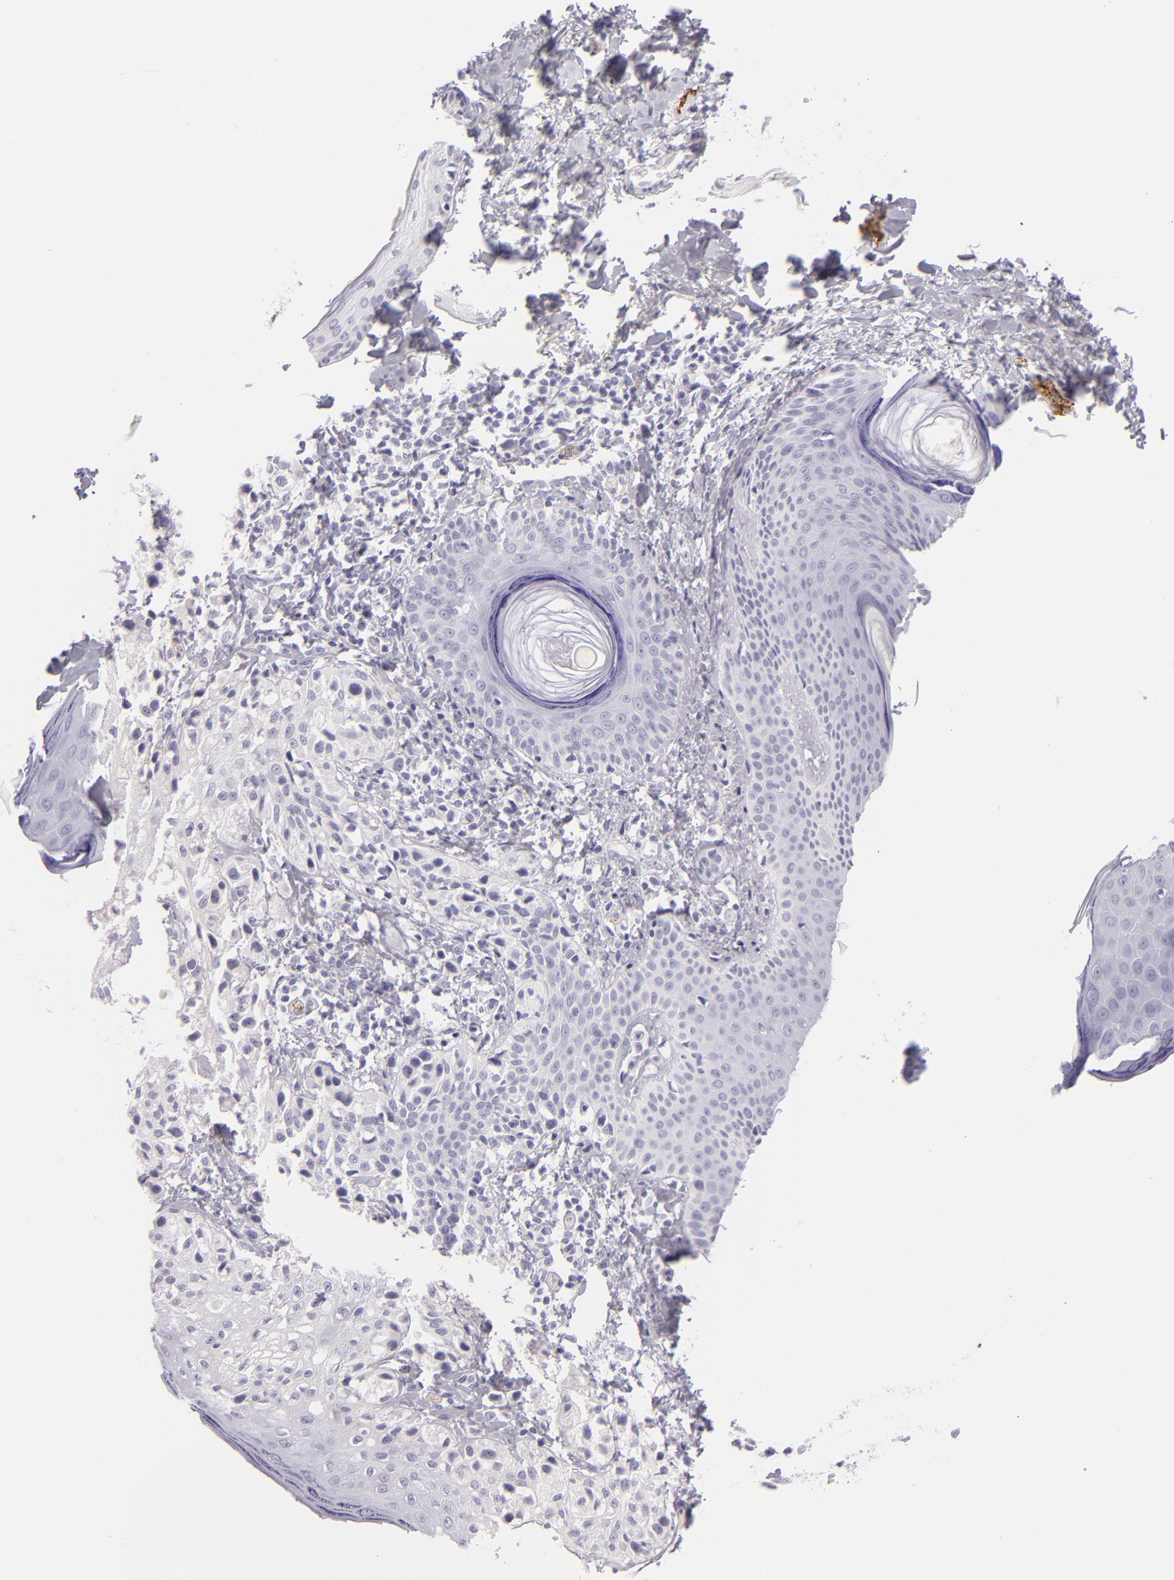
{"staining": {"intensity": "negative", "quantity": "none", "location": "none"}, "tissue": "melanoma", "cell_type": "Tumor cells", "image_type": "cancer", "snomed": [{"axis": "morphology", "description": "Malignant melanoma, NOS"}, {"axis": "topography", "description": "Skin"}], "caption": "Protein analysis of melanoma shows no significant expression in tumor cells.", "gene": "SELP", "patient": {"sex": "male", "age": 23}}